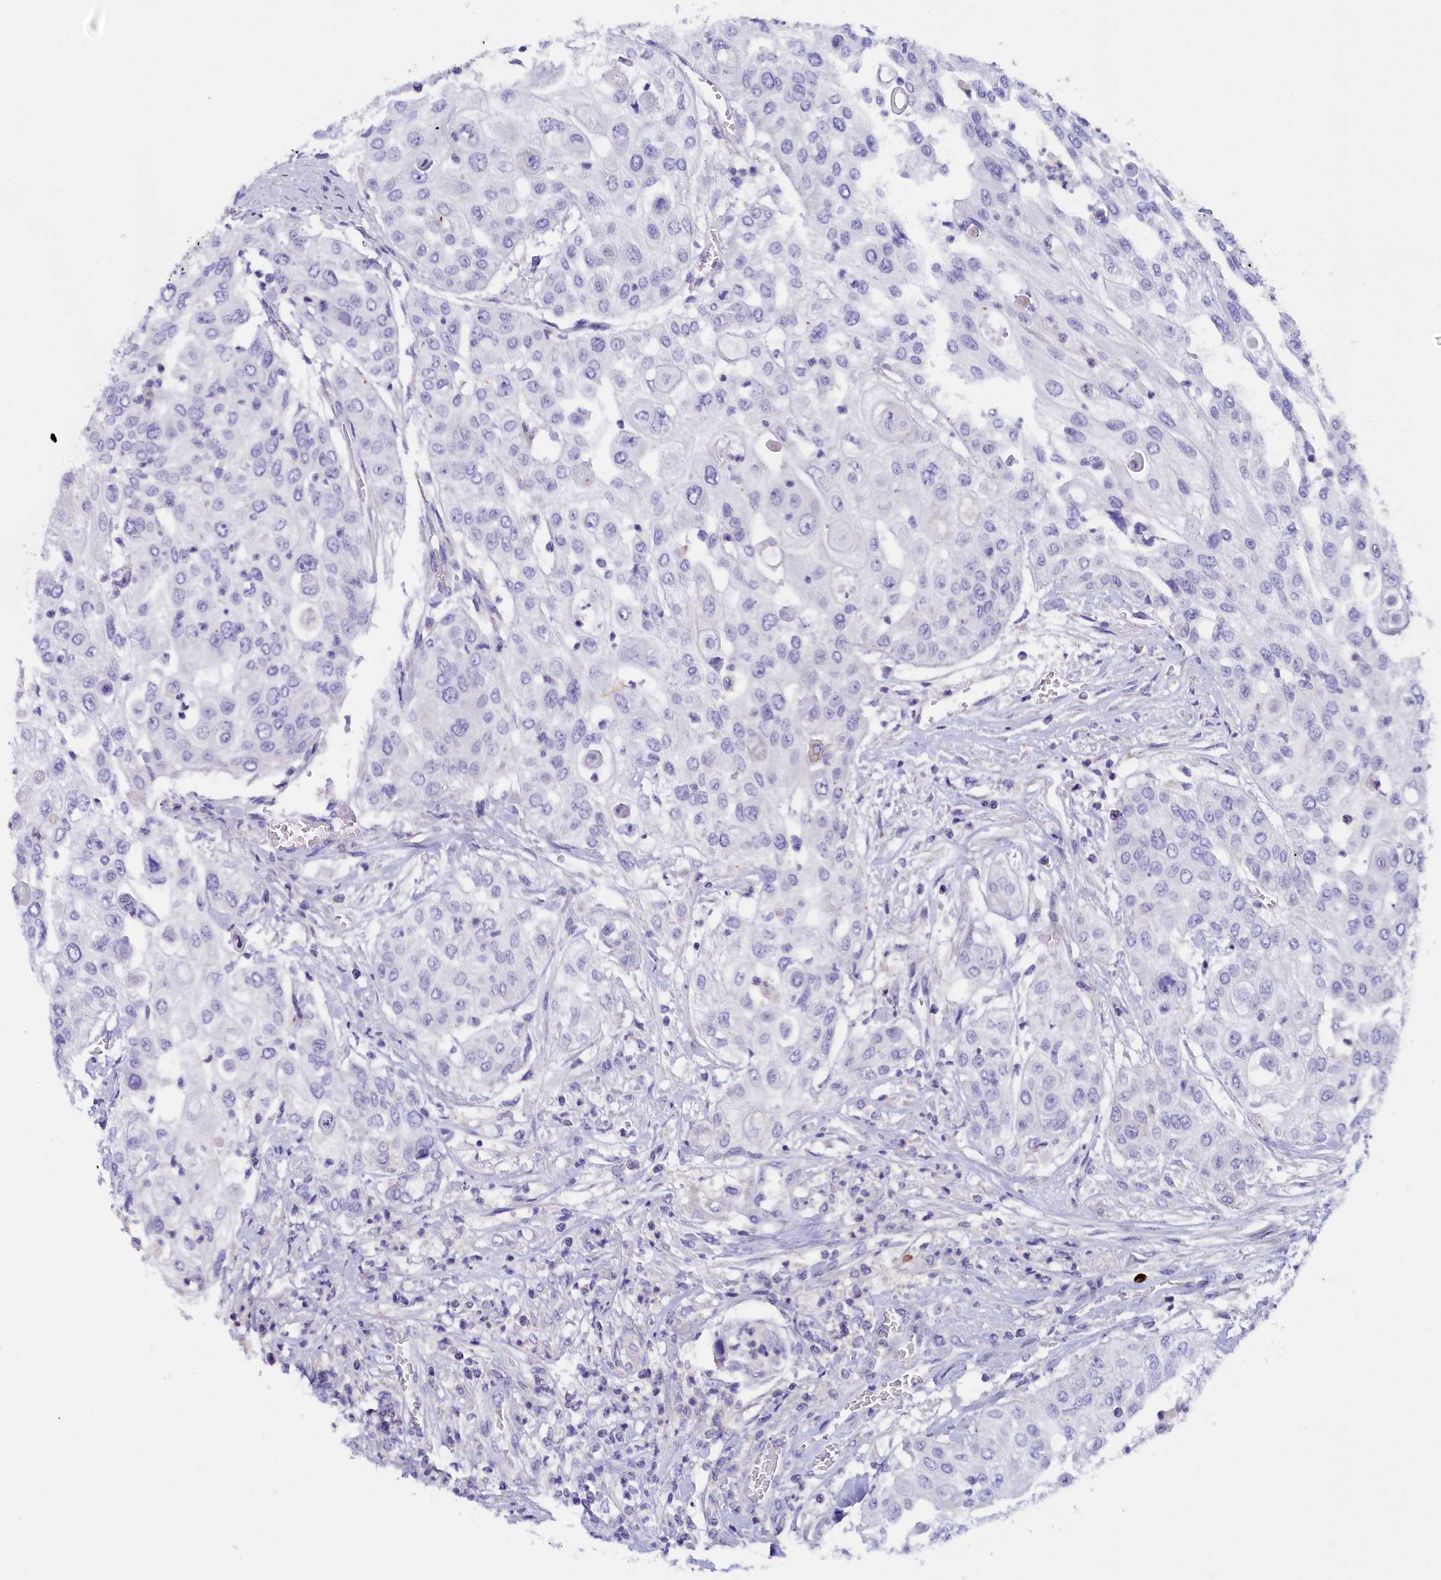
{"staining": {"intensity": "negative", "quantity": "none", "location": "none"}, "tissue": "urothelial cancer", "cell_type": "Tumor cells", "image_type": "cancer", "snomed": [{"axis": "morphology", "description": "Urothelial carcinoma, High grade"}, {"axis": "topography", "description": "Urinary bladder"}], "caption": "This is an IHC photomicrograph of human urothelial cancer. There is no expression in tumor cells.", "gene": "RTTN", "patient": {"sex": "female", "age": 79}}